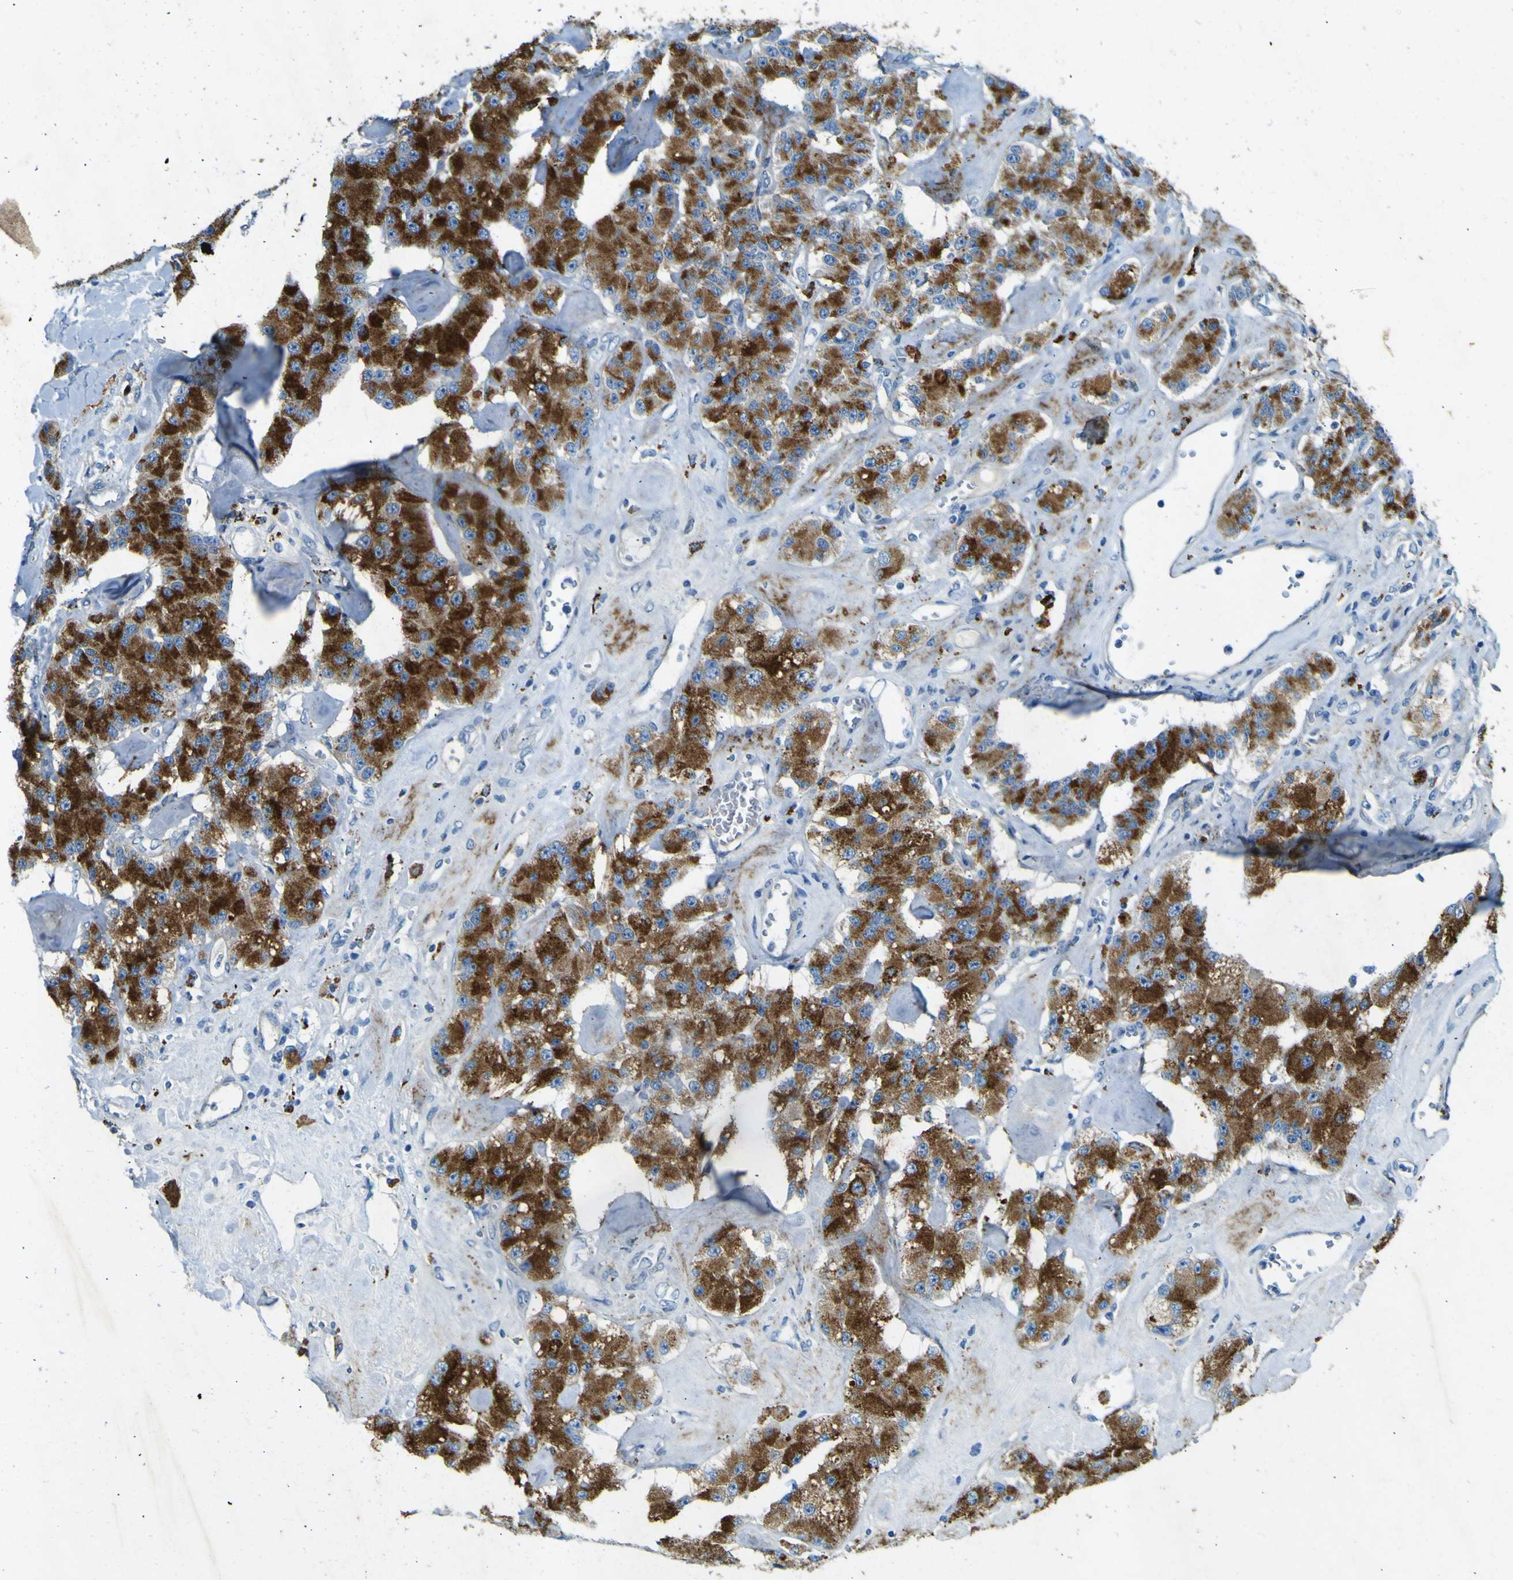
{"staining": {"intensity": "strong", "quantity": ">75%", "location": "cytoplasmic/membranous"}, "tissue": "carcinoid", "cell_type": "Tumor cells", "image_type": "cancer", "snomed": [{"axis": "morphology", "description": "Carcinoid, malignant, NOS"}, {"axis": "topography", "description": "Pancreas"}], "caption": "An IHC micrograph of neoplastic tissue is shown. Protein staining in brown labels strong cytoplasmic/membranous positivity in carcinoid within tumor cells.", "gene": "PDE9A", "patient": {"sex": "male", "age": 41}}